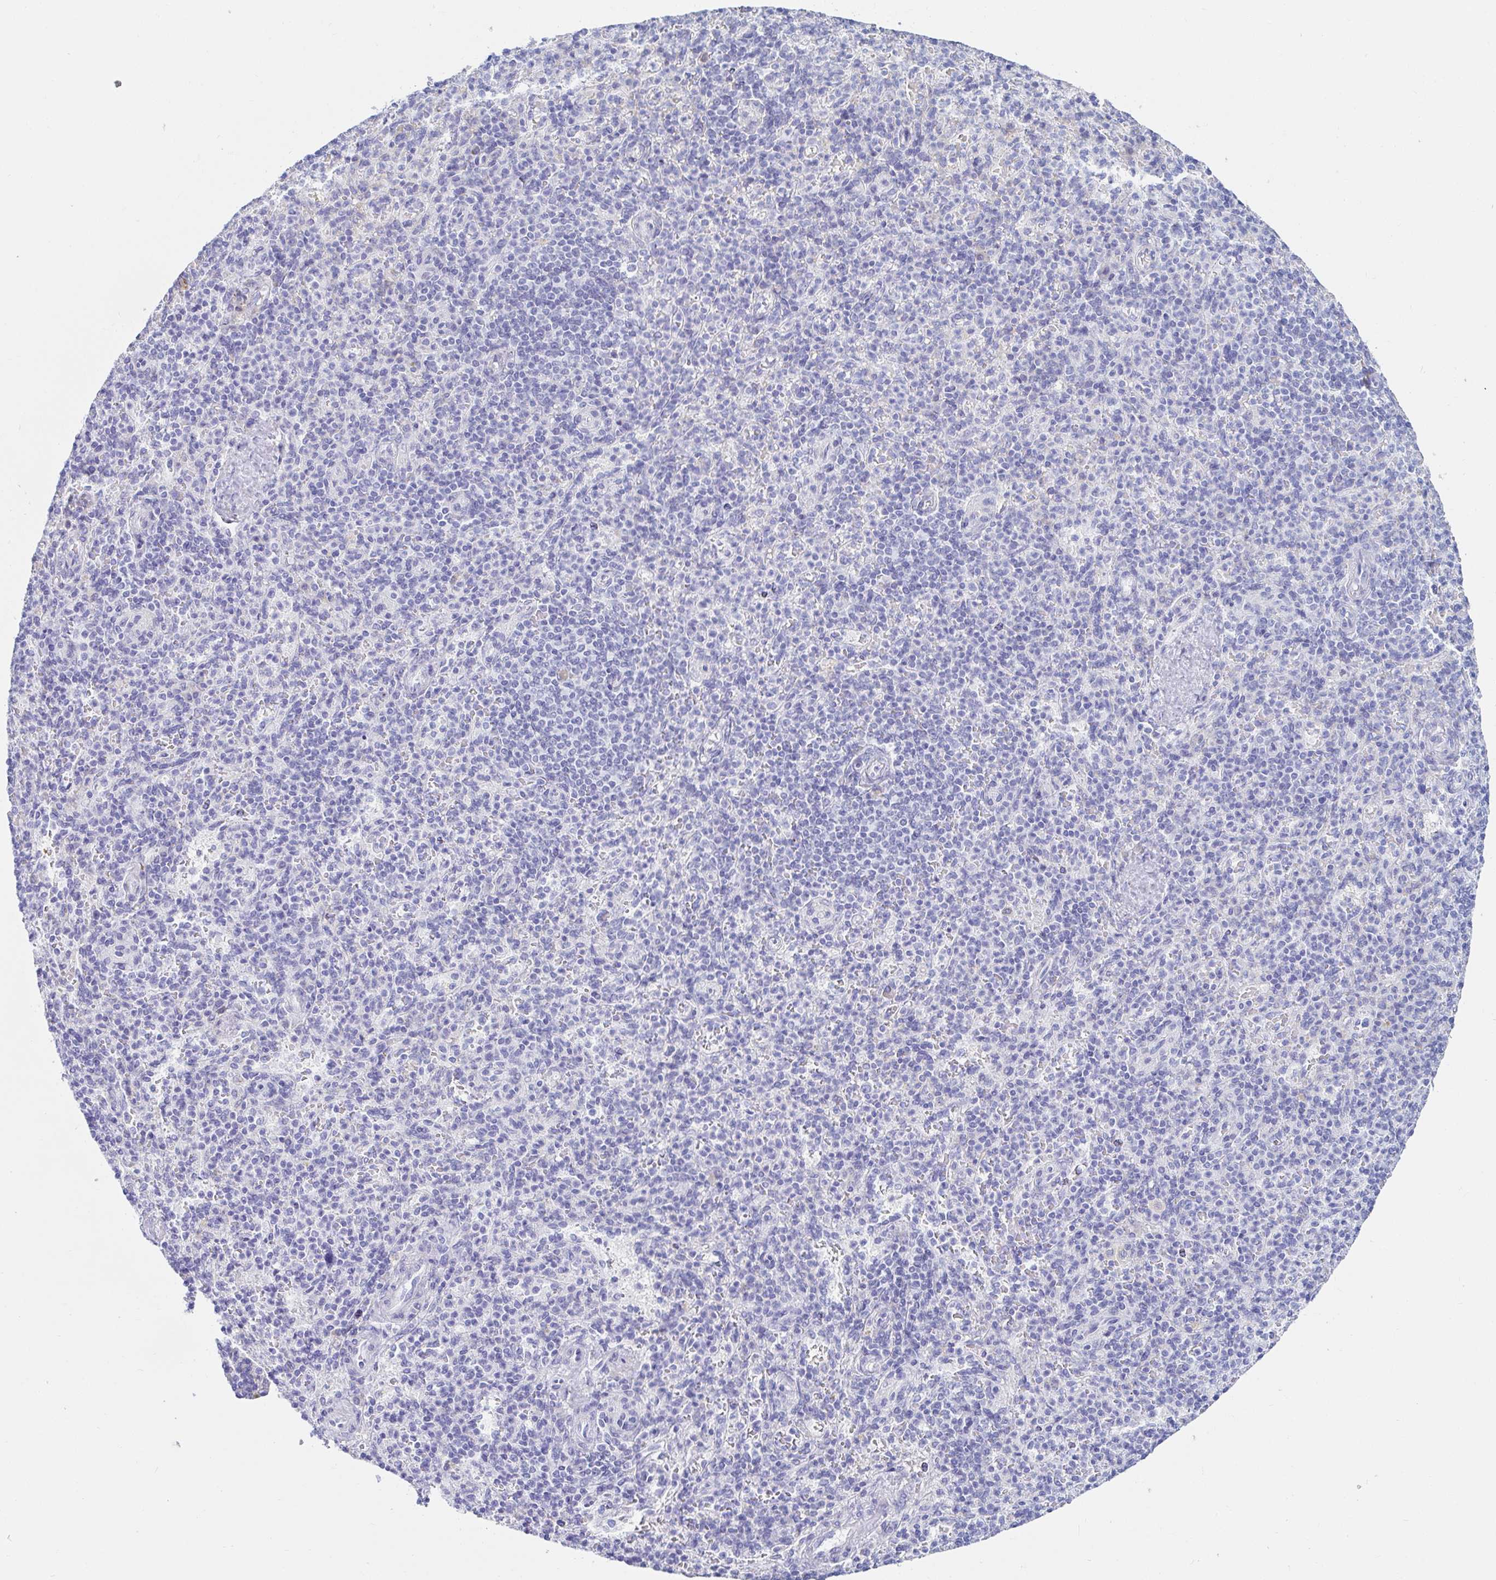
{"staining": {"intensity": "negative", "quantity": "none", "location": "none"}, "tissue": "spleen", "cell_type": "Cells in red pulp", "image_type": "normal", "snomed": [{"axis": "morphology", "description": "Normal tissue, NOS"}, {"axis": "topography", "description": "Spleen"}], "caption": "Protein analysis of unremarkable spleen demonstrates no significant expression in cells in red pulp.", "gene": "C4orf17", "patient": {"sex": "female", "age": 74}}